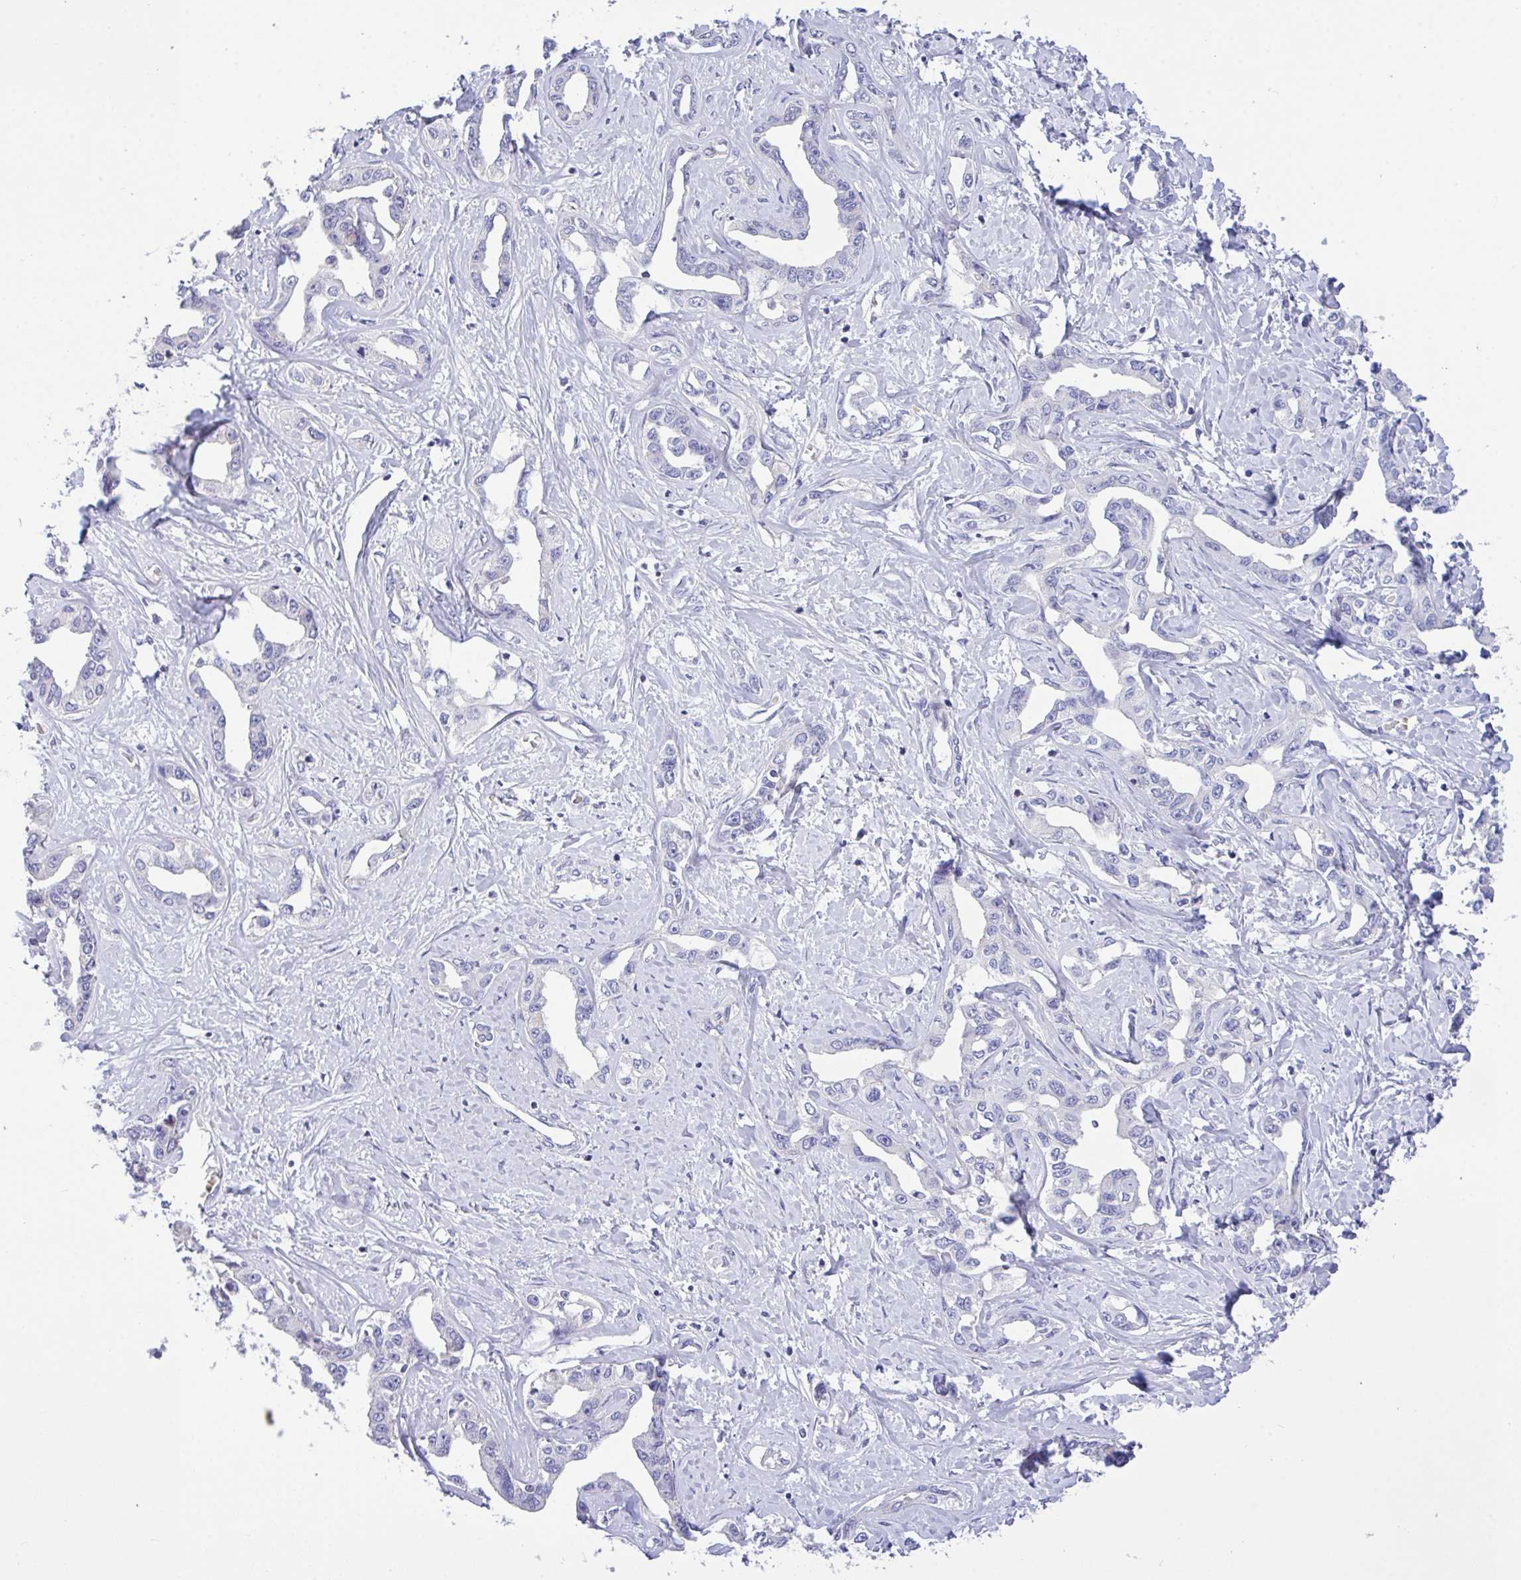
{"staining": {"intensity": "negative", "quantity": "none", "location": "none"}, "tissue": "liver cancer", "cell_type": "Tumor cells", "image_type": "cancer", "snomed": [{"axis": "morphology", "description": "Cholangiocarcinoma"}, {"axis": "topography", "description": "Liver"}], "caption": "The image shows no significant staining in tumor cells of liver cancer (cholangiocarcinoma). The staining is performed using DAB brown chromogen with nuclei counter-stained in using hematoxylin.", "gene": "CA10", "patient": {"sex": "male", "age": 59}}